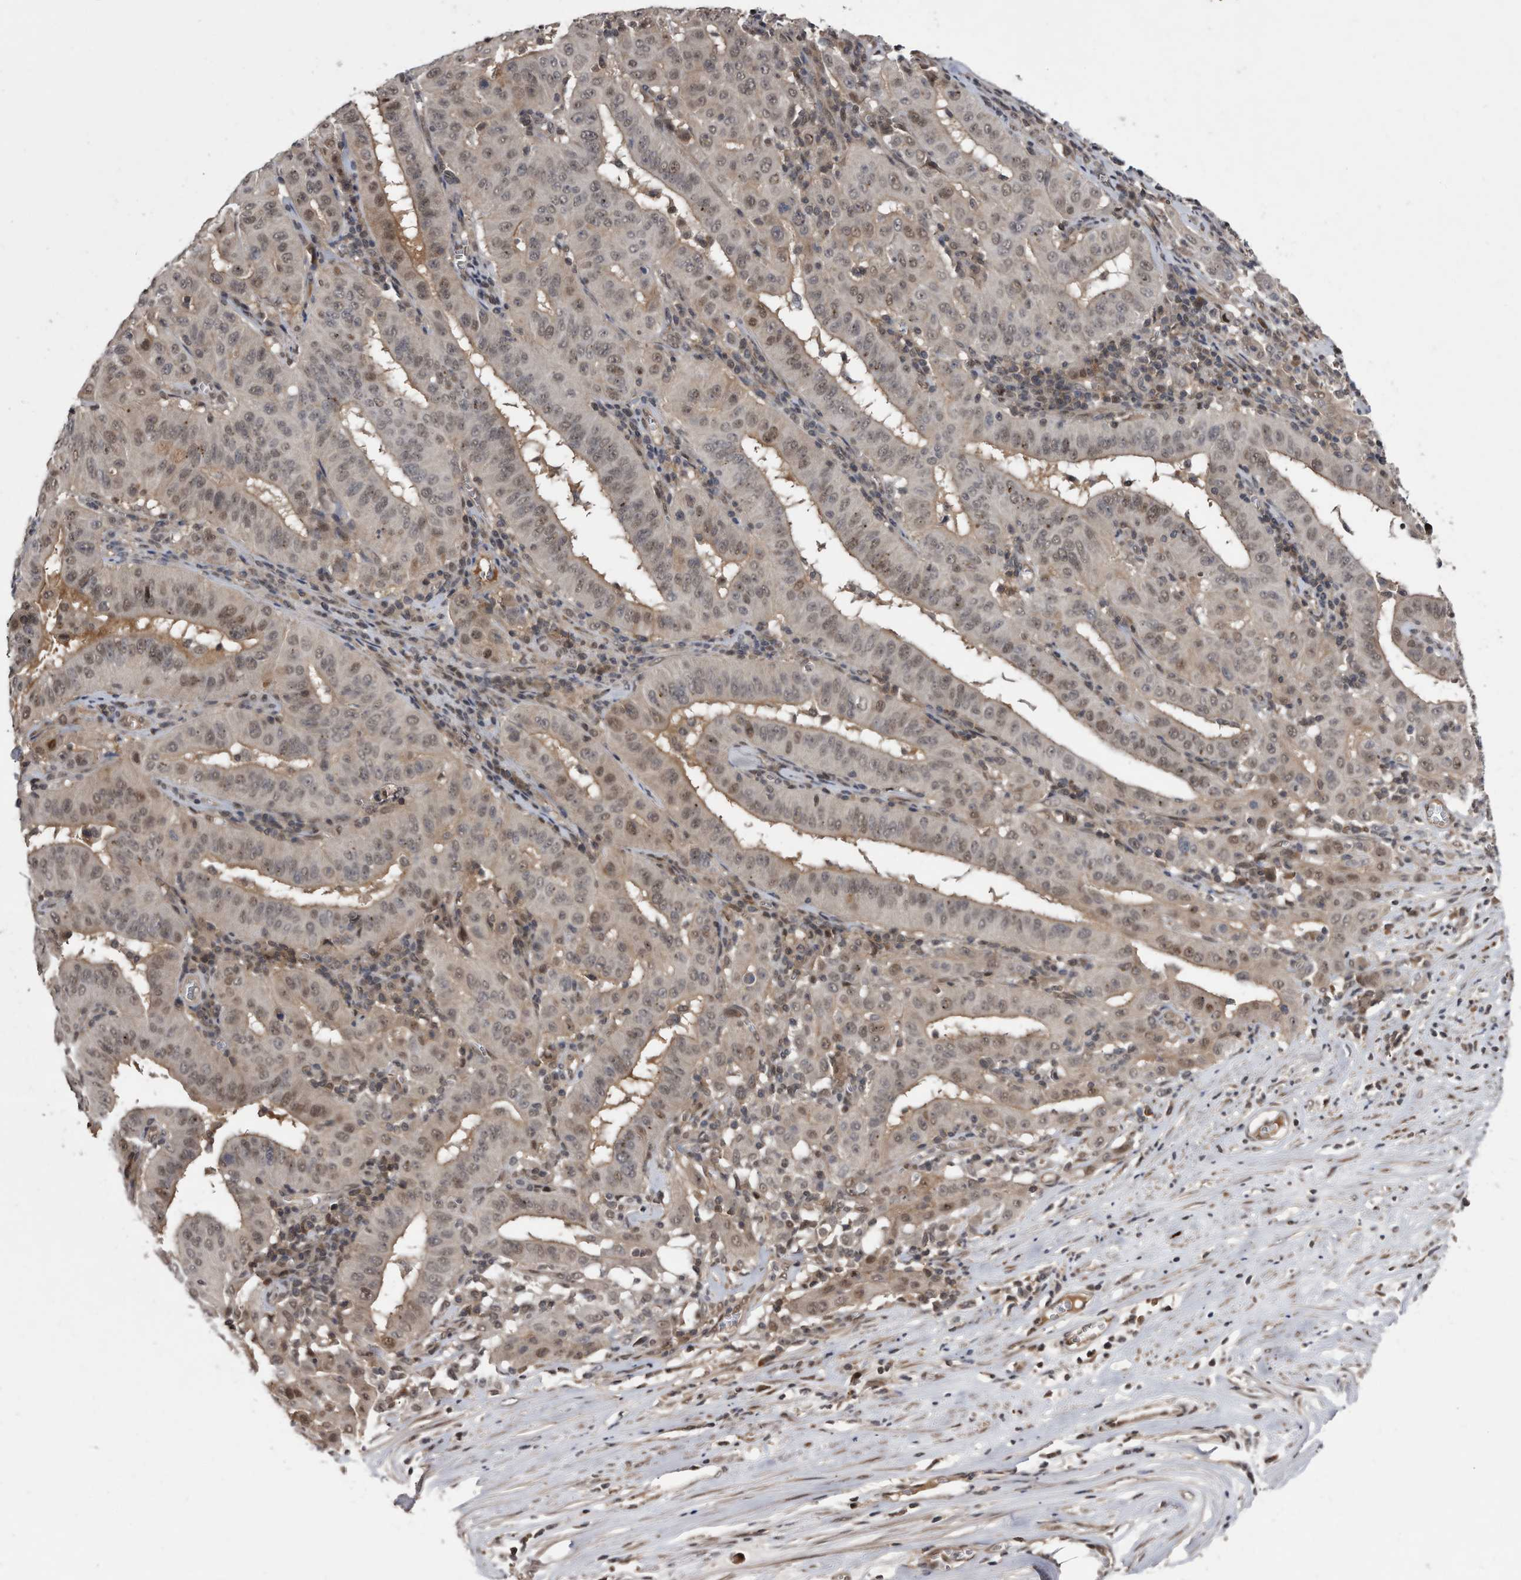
{"staining": {"intensity": "weak", "quantity": "25%-75%", "location": "cytoplasmic/membranous,nuclear"}, "tissue": "pancreatic cancer", "cell_type": "Tumor cells", "image_type": "cancer", "snomed": [{"axis": "morphology", "description": "Adenocarcinoma, NOS"}, {"axis": "topography", "description": "Pancreas"}], "caption": "Immunohistochemistry (IHC) micrograph of human pancreatic cancer (adenocarcinoma) stained for a protein (brown), which shows low levels of weak cytoplasmic/membranous and nuclear expression in approximately 25%-75% of tumor cells.", "gene": "RAD23B", "patient": {"sex": "male", "age": 63}}